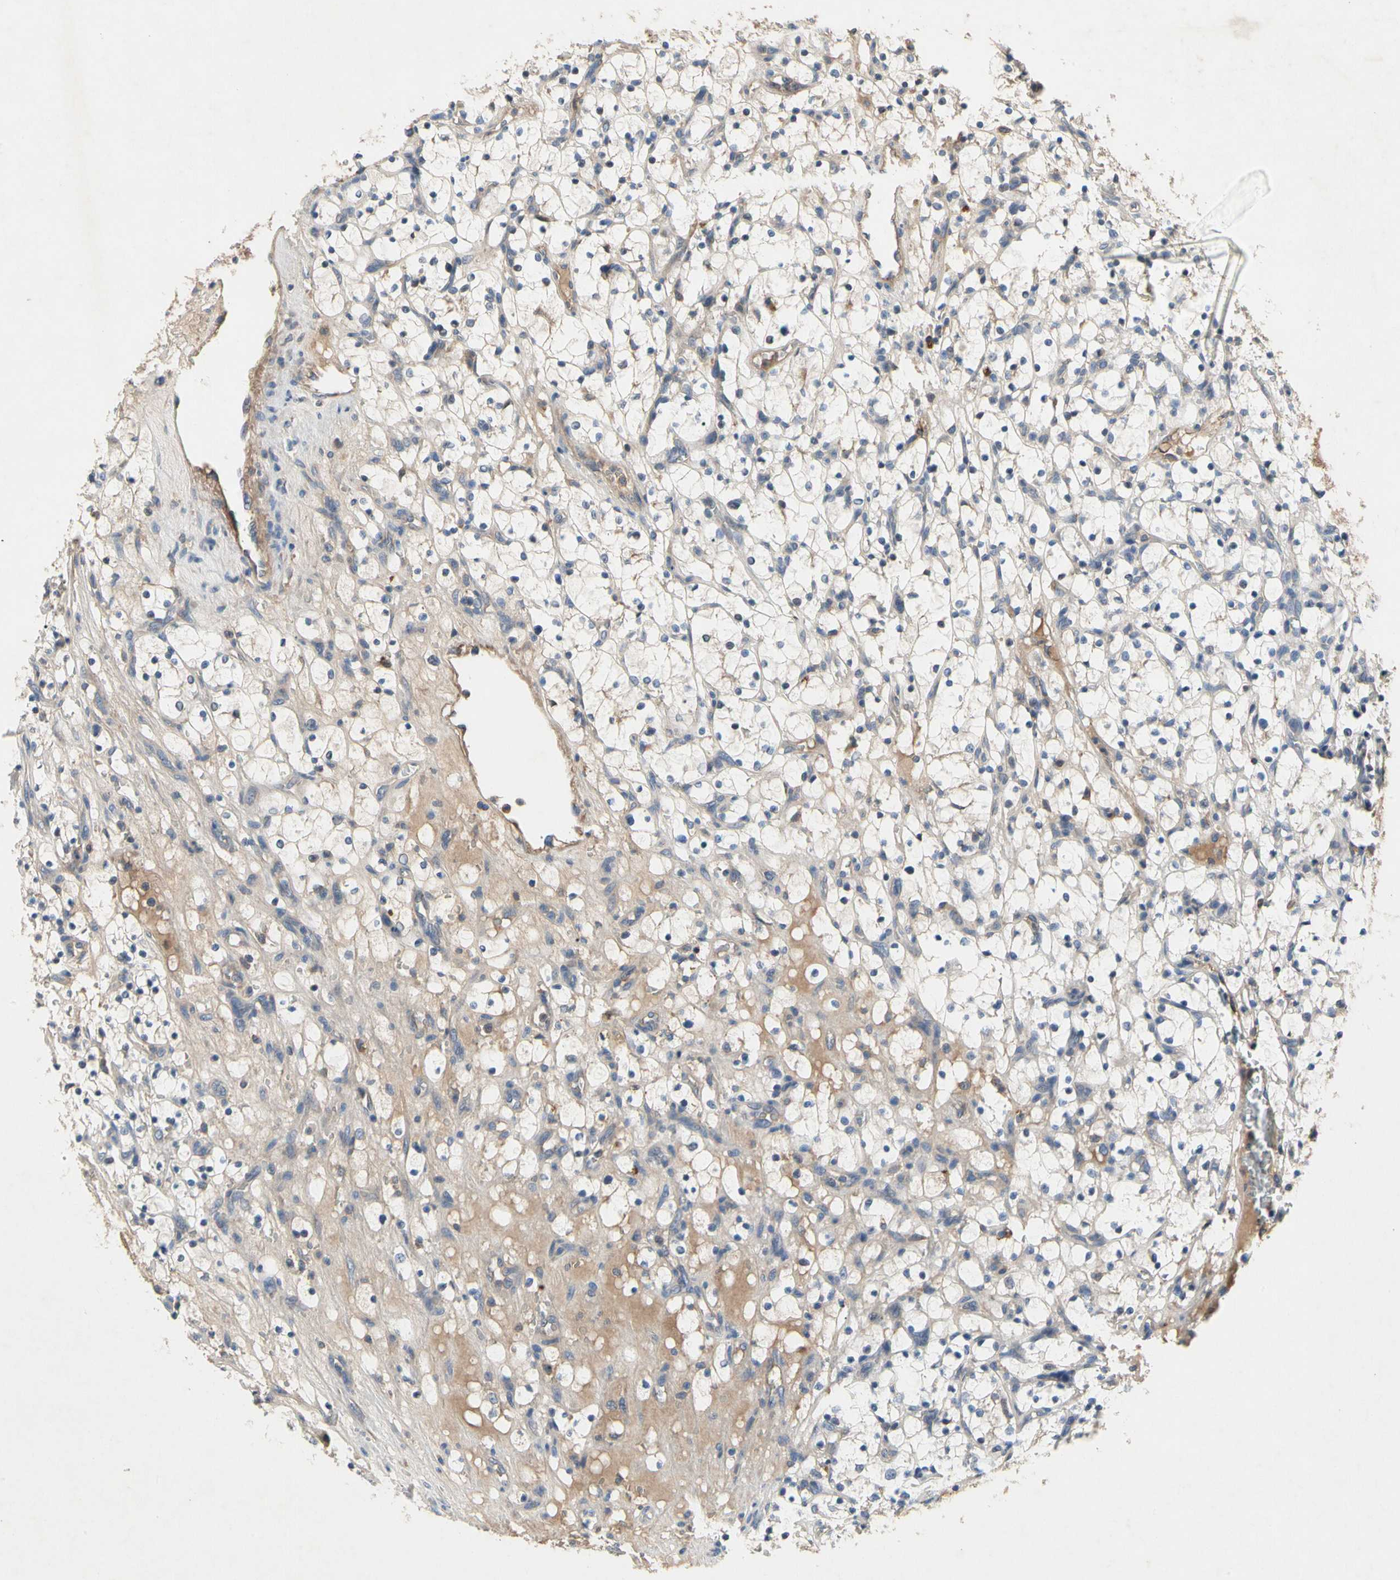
{"staining": {"intensity": "negative", "quantity": "none", "location": "none"}, "tissue": "renal cancer", "cell_type": "Tumor cells", "image_type": "cancer", "snomed": [{"axis": "morphology", "description": "Adenocarcinoma, NOS"}, {"axis": "topography", "description": "Kidney"}], "caption": "Immunohistochemistry of renal cancer exhibits no staining in tumor cells.", "gene": "CRTAC1", "patient": {"sex": "female", "age": 69}}